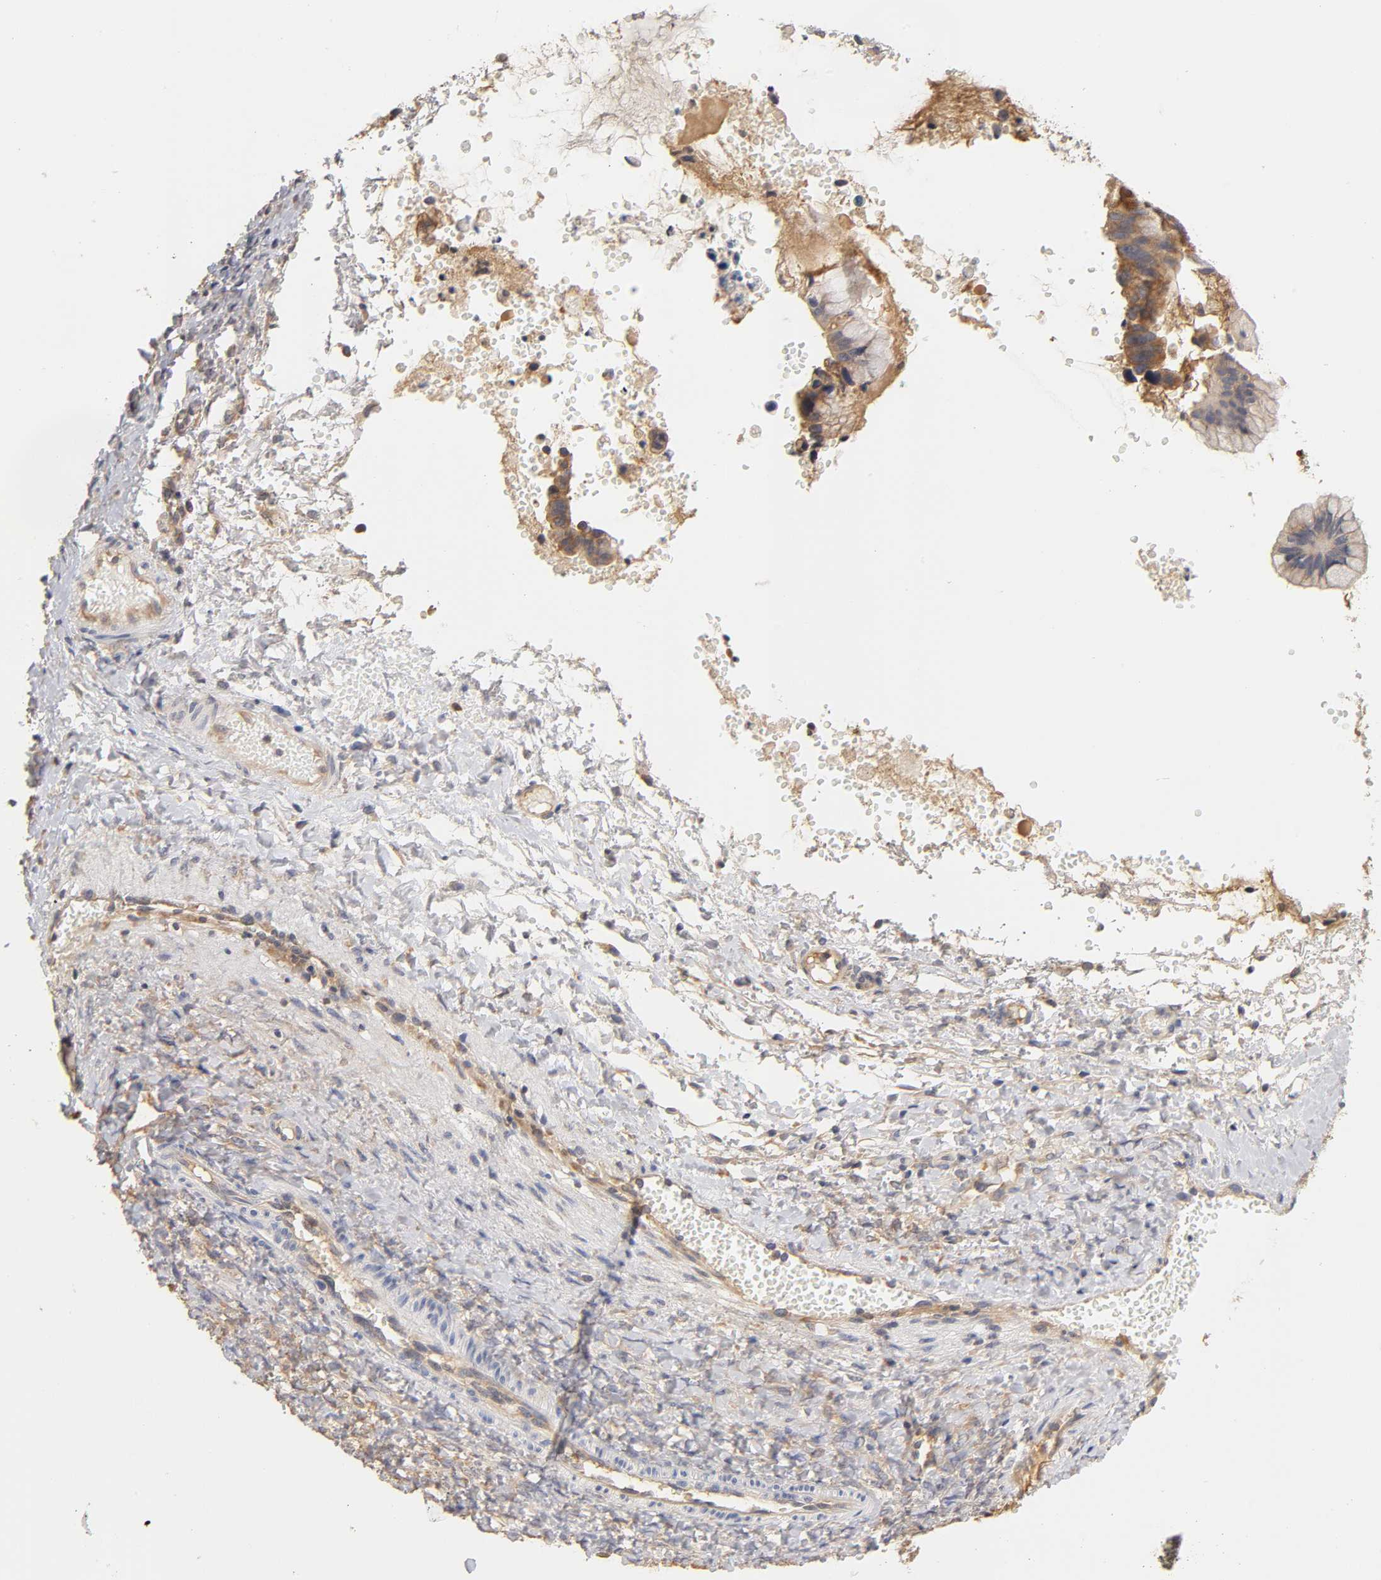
{"staining": {"intensity": "moderate", "quantity": ">75%", "location": "cytoplasmic/membranous"}, "tissue": "ovarian cancer", "cell_type": "Tumor cells", "image_type": "cancer", "snomed": [{"axis": "morphology", "description": "Cystadenocarcinoma, mucinous, NOS"}, {"axis": "topography", "description": "Ovary"}], "caption": "An IHC histopathology image of tumor tissue is shown. Protein staining in brown shows moderate cytoplasmic/membranous positivity in mucinous cystadenocarcinoma (ovarian) within tumor cells.", "gene": "RPS29", "patient": {"sex": "female", "age": 36}}